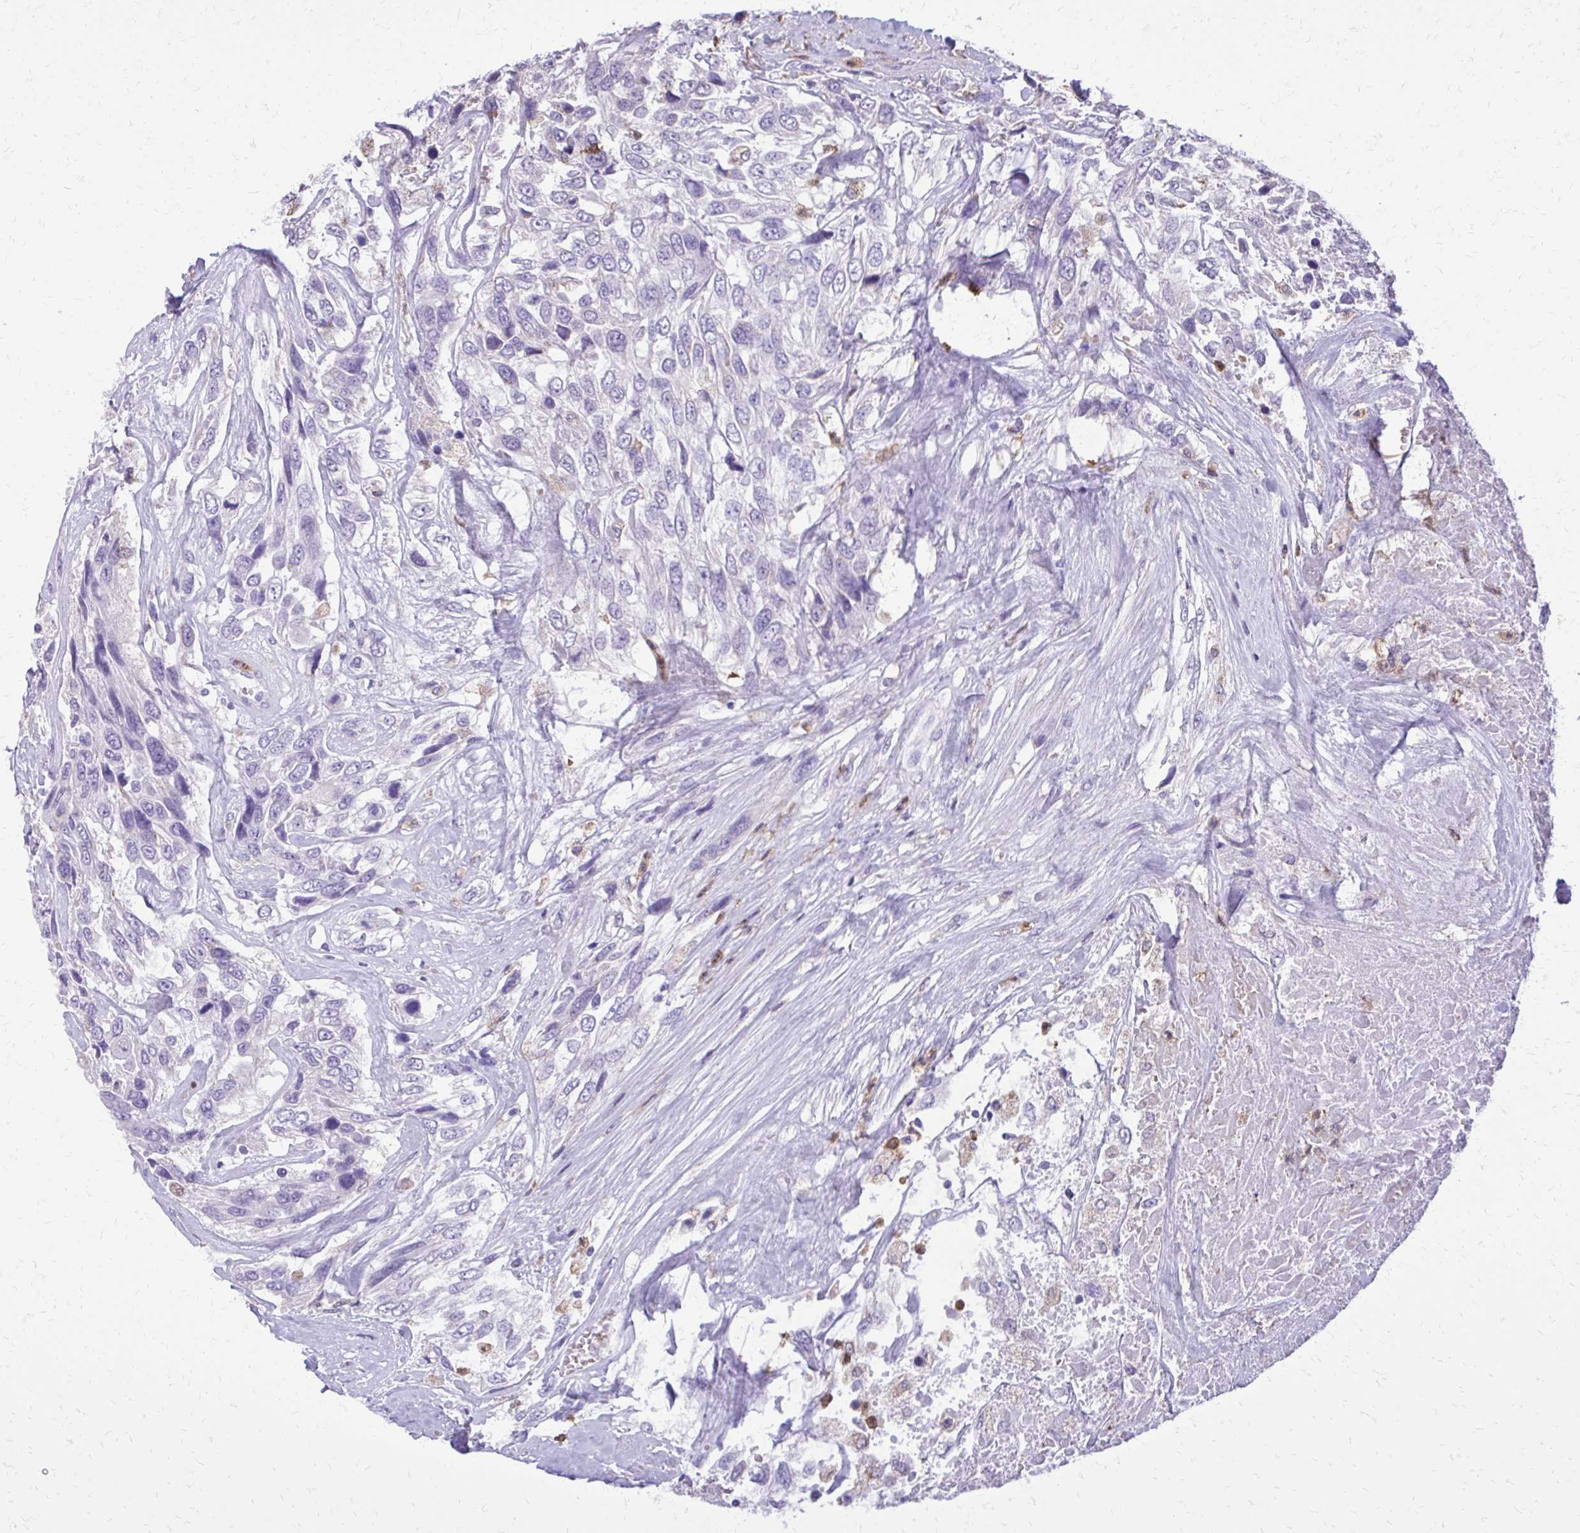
{"staining": {"intensity": "negative", "quantity": "none", "location": "none"}, "tissue": "urothelial cancer", "cell_type": "Tumor cells", "image_type": "cancer", "snomed": [{"axis": "morphology", "description": "Urothelial carcinoma, High grade"}, {"axis": "topography", "description": "Urinary bladder"}], "caption": "IHC of human urothelial carcinoma (high-grade) displays no staining in tumor cells.", "gene": "CAT", "patient": {"sex": "female", "age": 70}}